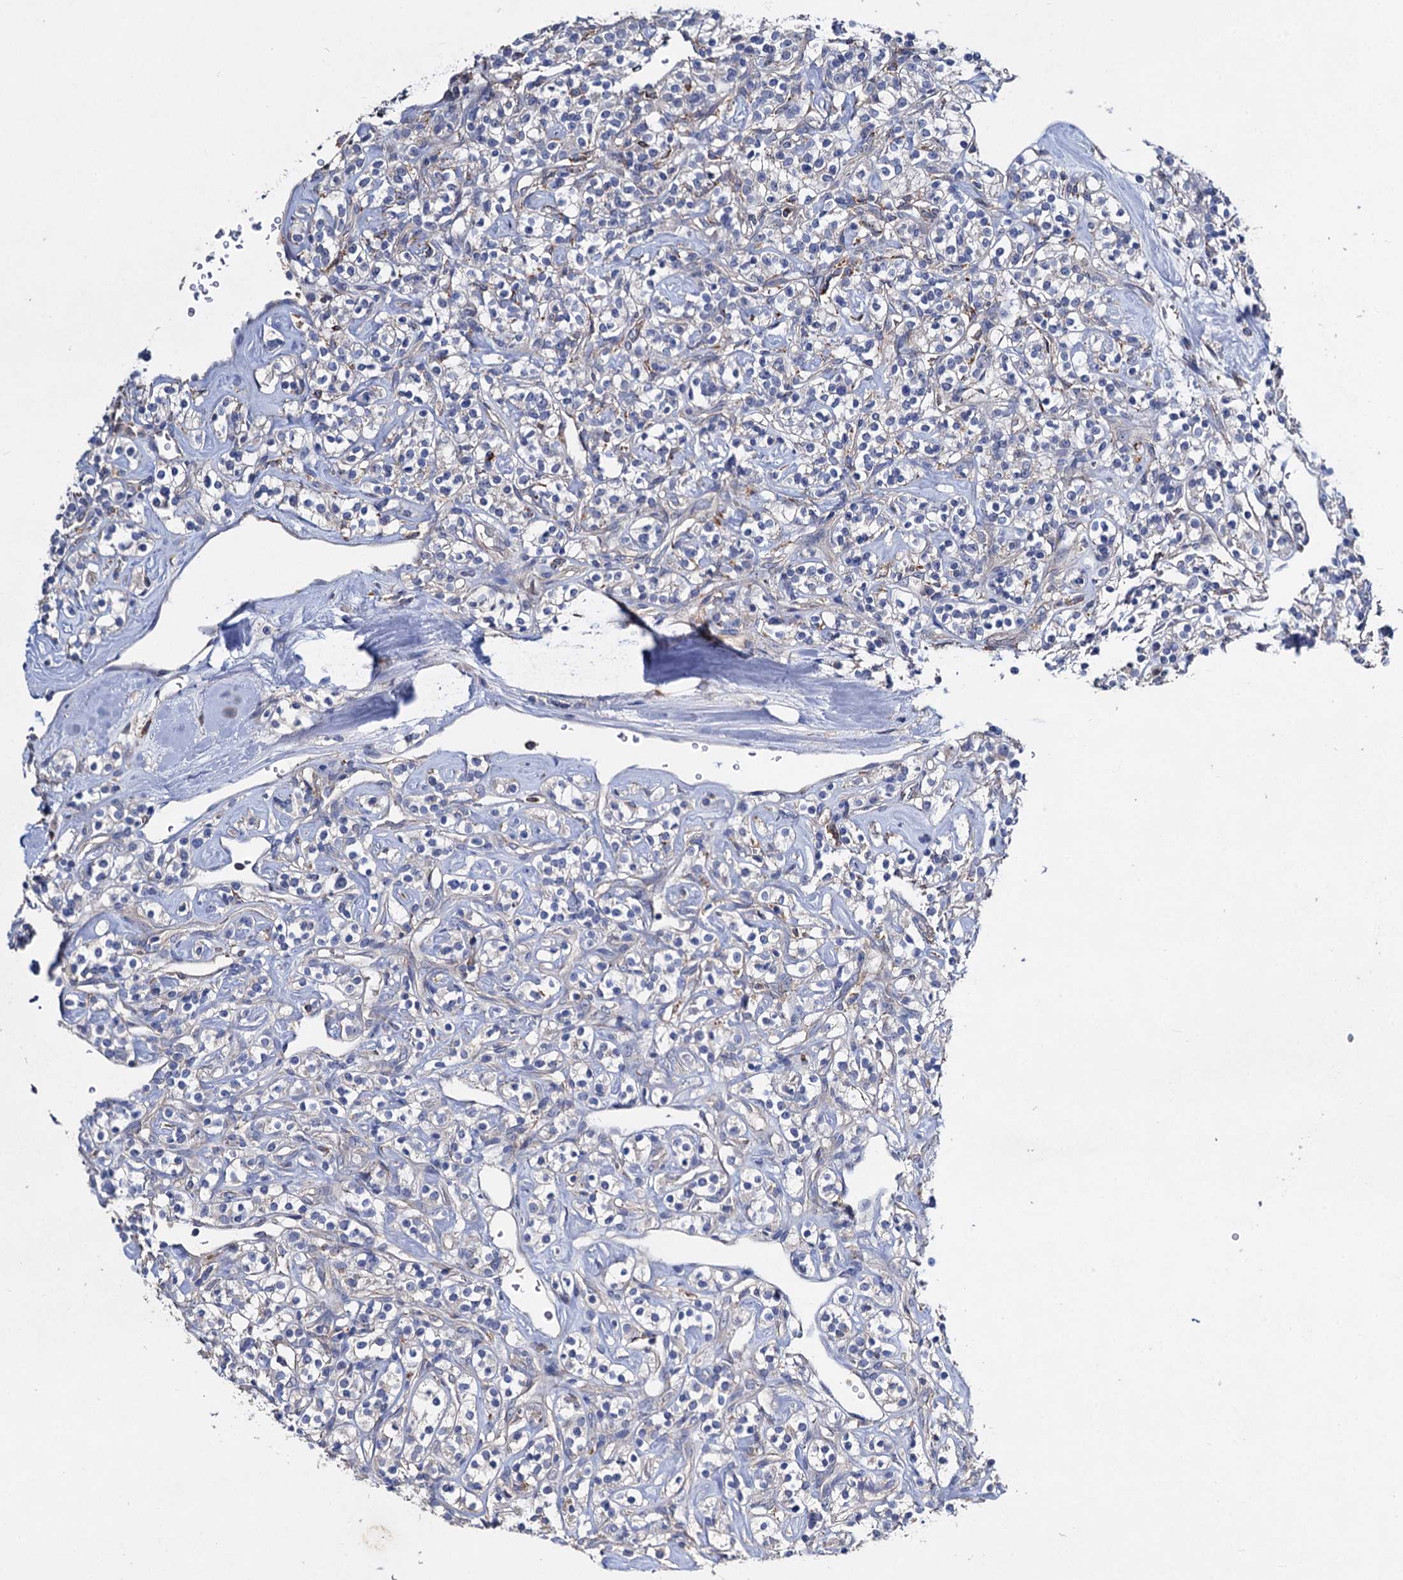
{"staining": {"intensity": "negative", "quantity": "none", "location": "none"}, "tissue": "renal cancer", "cell_type": "Tumor cells", "image_type": "cancer", "snomed": [{"axis": "morphology", "description": "Adenocarcinoma, NOS"}, {"axis": "topography", "description": "Kidney"}], "caption": "Human renal adenocarcinoma stained for a protein using immunohistochemistry displays no positivity in tumor cells.", "gene": "HVCN1", "patient": {"sex": "male", "age": 77}}